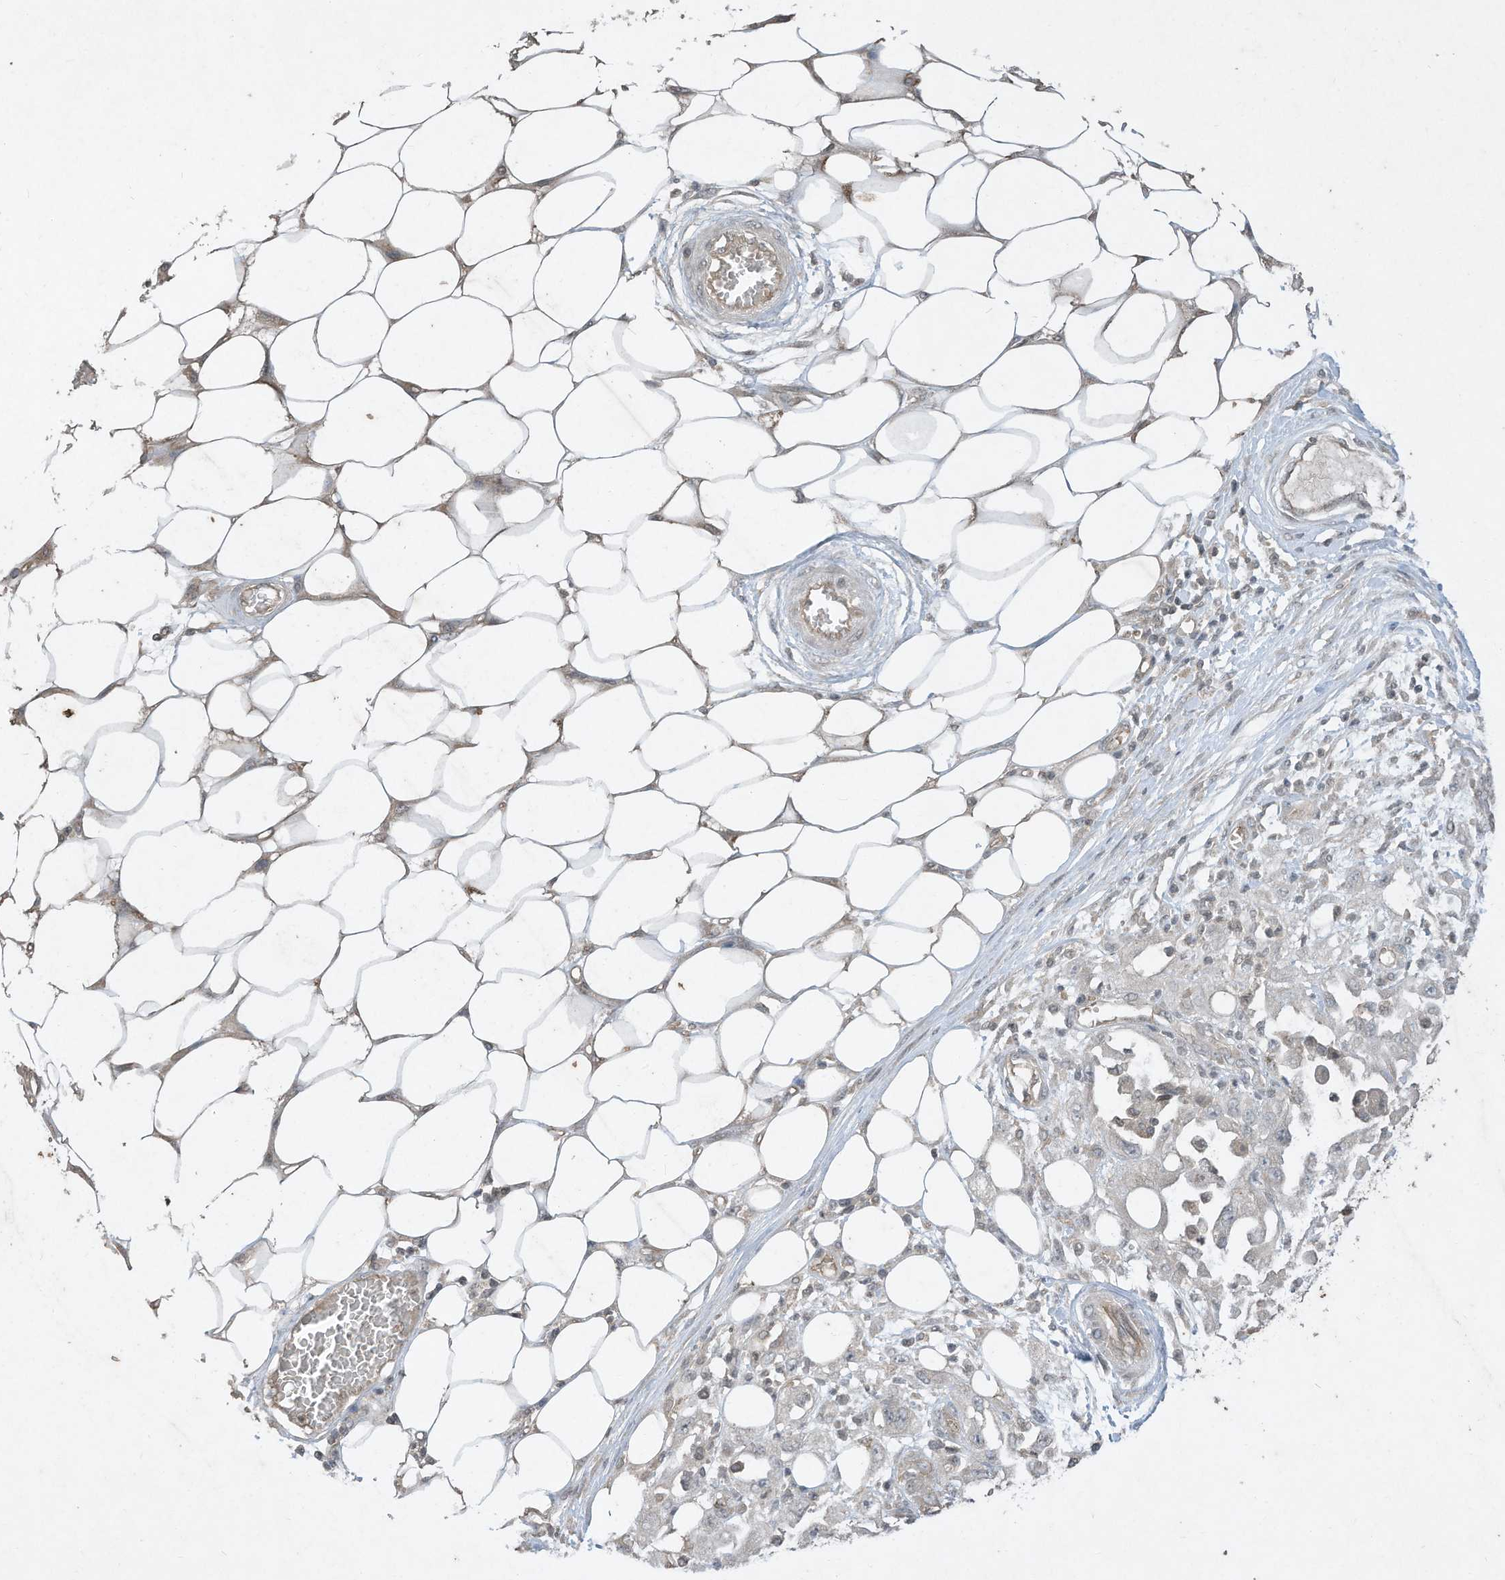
{"staining": {"intensity": "negative", "quantity": "none", "location": "none"}, "tissue": "skin cancer", "cell_type": "Tumor cells", "image_type": "cancer", "snomed": [{"axis": "morphology", "description": "Squamous cell carcinoma, NOS"}, {"axis": "morphology", "description": "Squamous cell carcinoma, metastatic, NOS"}, {"axis": "topography", "description": "Skin"}, {"axis": "topography", "description": "Lymph node"}], "caption": "There is no significant positivity in tumor cells of skin cancer.", "gene": "MATN2", "patient": {"sex": "male", "age": 75}}